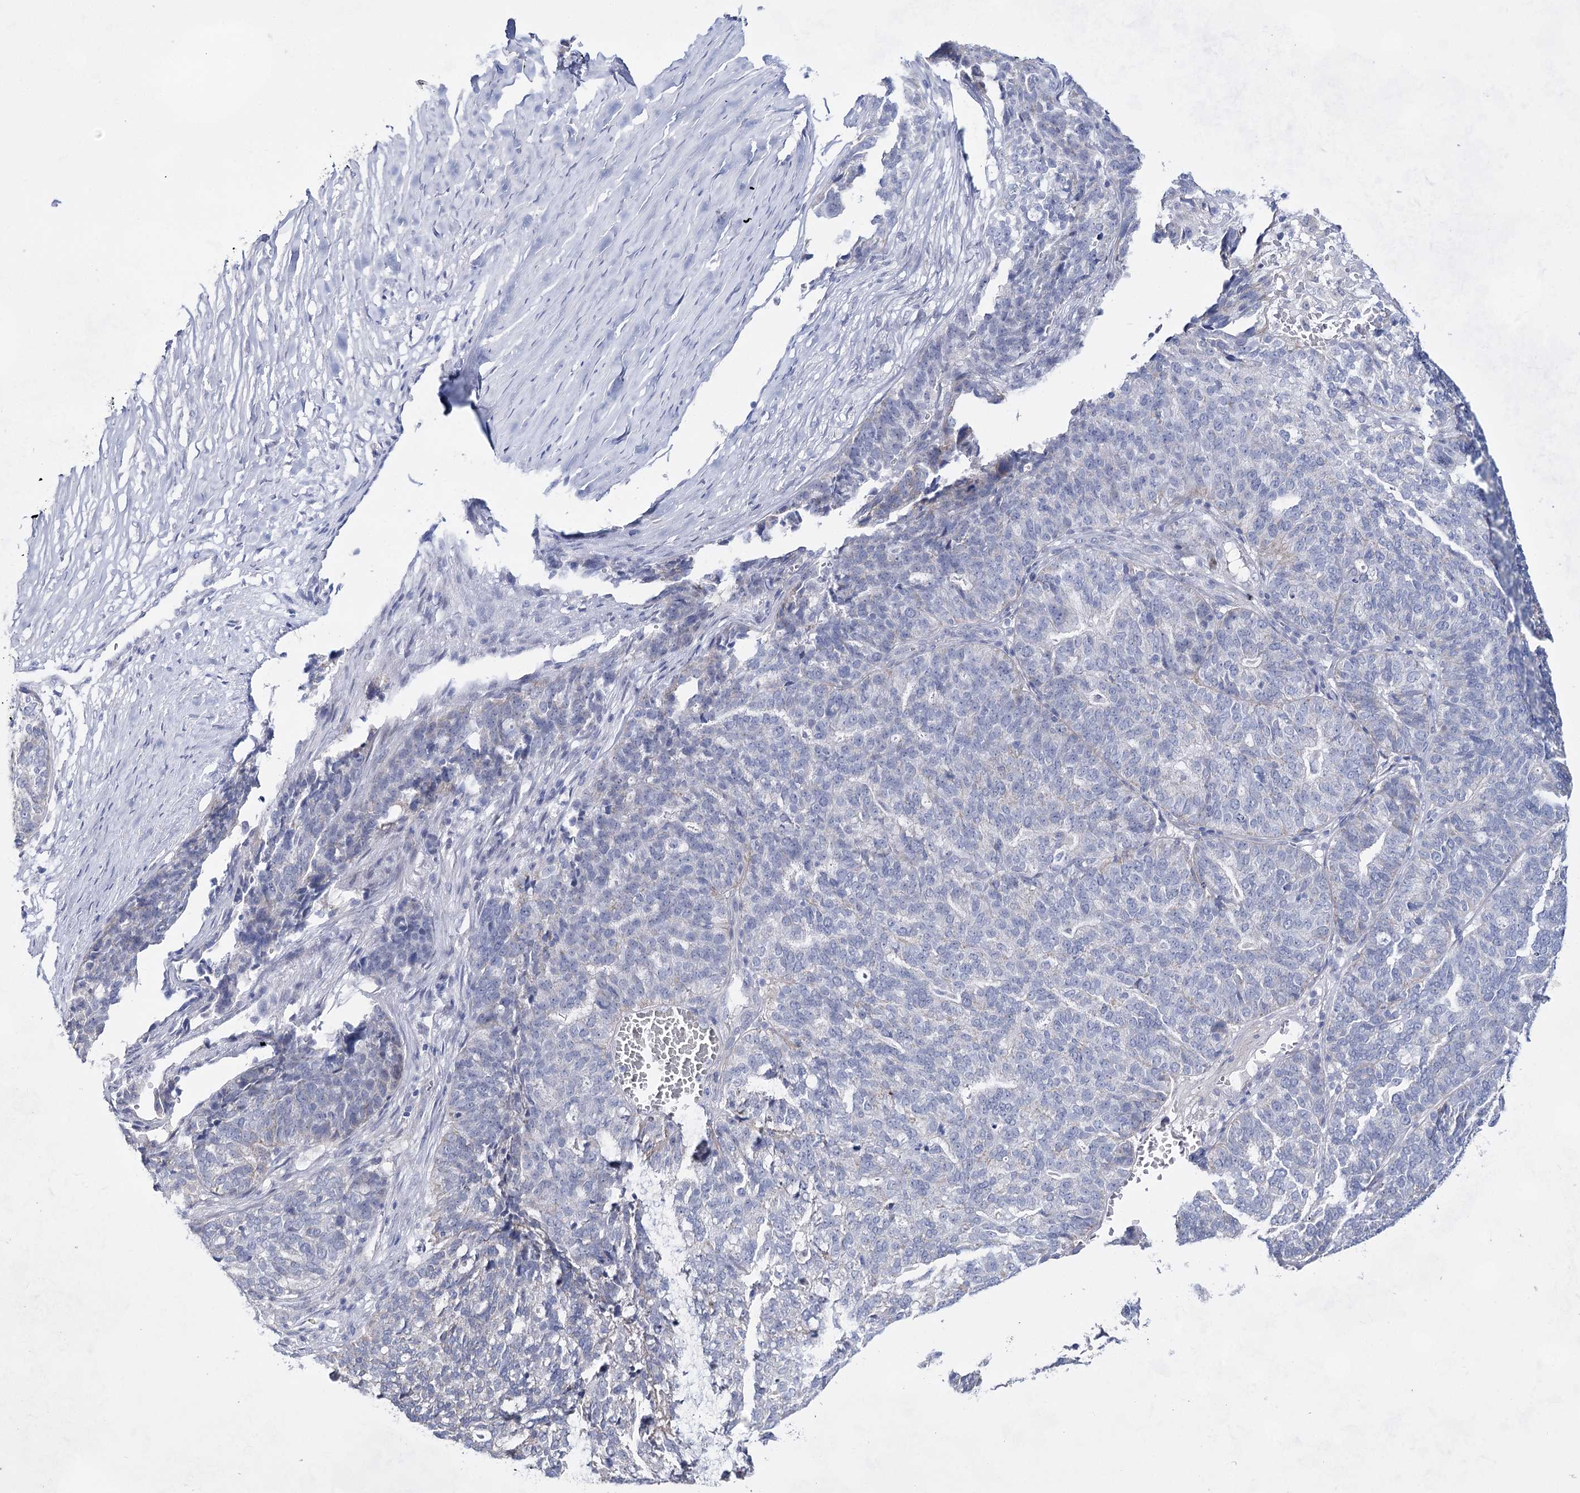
{"staining": {"intensity": "negative", "quantity": "none", "location": "none"}, "tissue": "ovarian cancer", "cell_type": "Tumor cells", "image_type": "cancer", "snomed": [{"axis": "morphology", "description": "Cystadenocarcinoma, serous, NOS"}, {"axis": "topography", "description": "Ovary"}], "caption": "This is an immunohistochemistry image of human serous cystadenocarcinoma (ovarian). There is no staining in tumor cells.", "gene": "BPHL", "patient": {"sex": "female", "age": 59}}